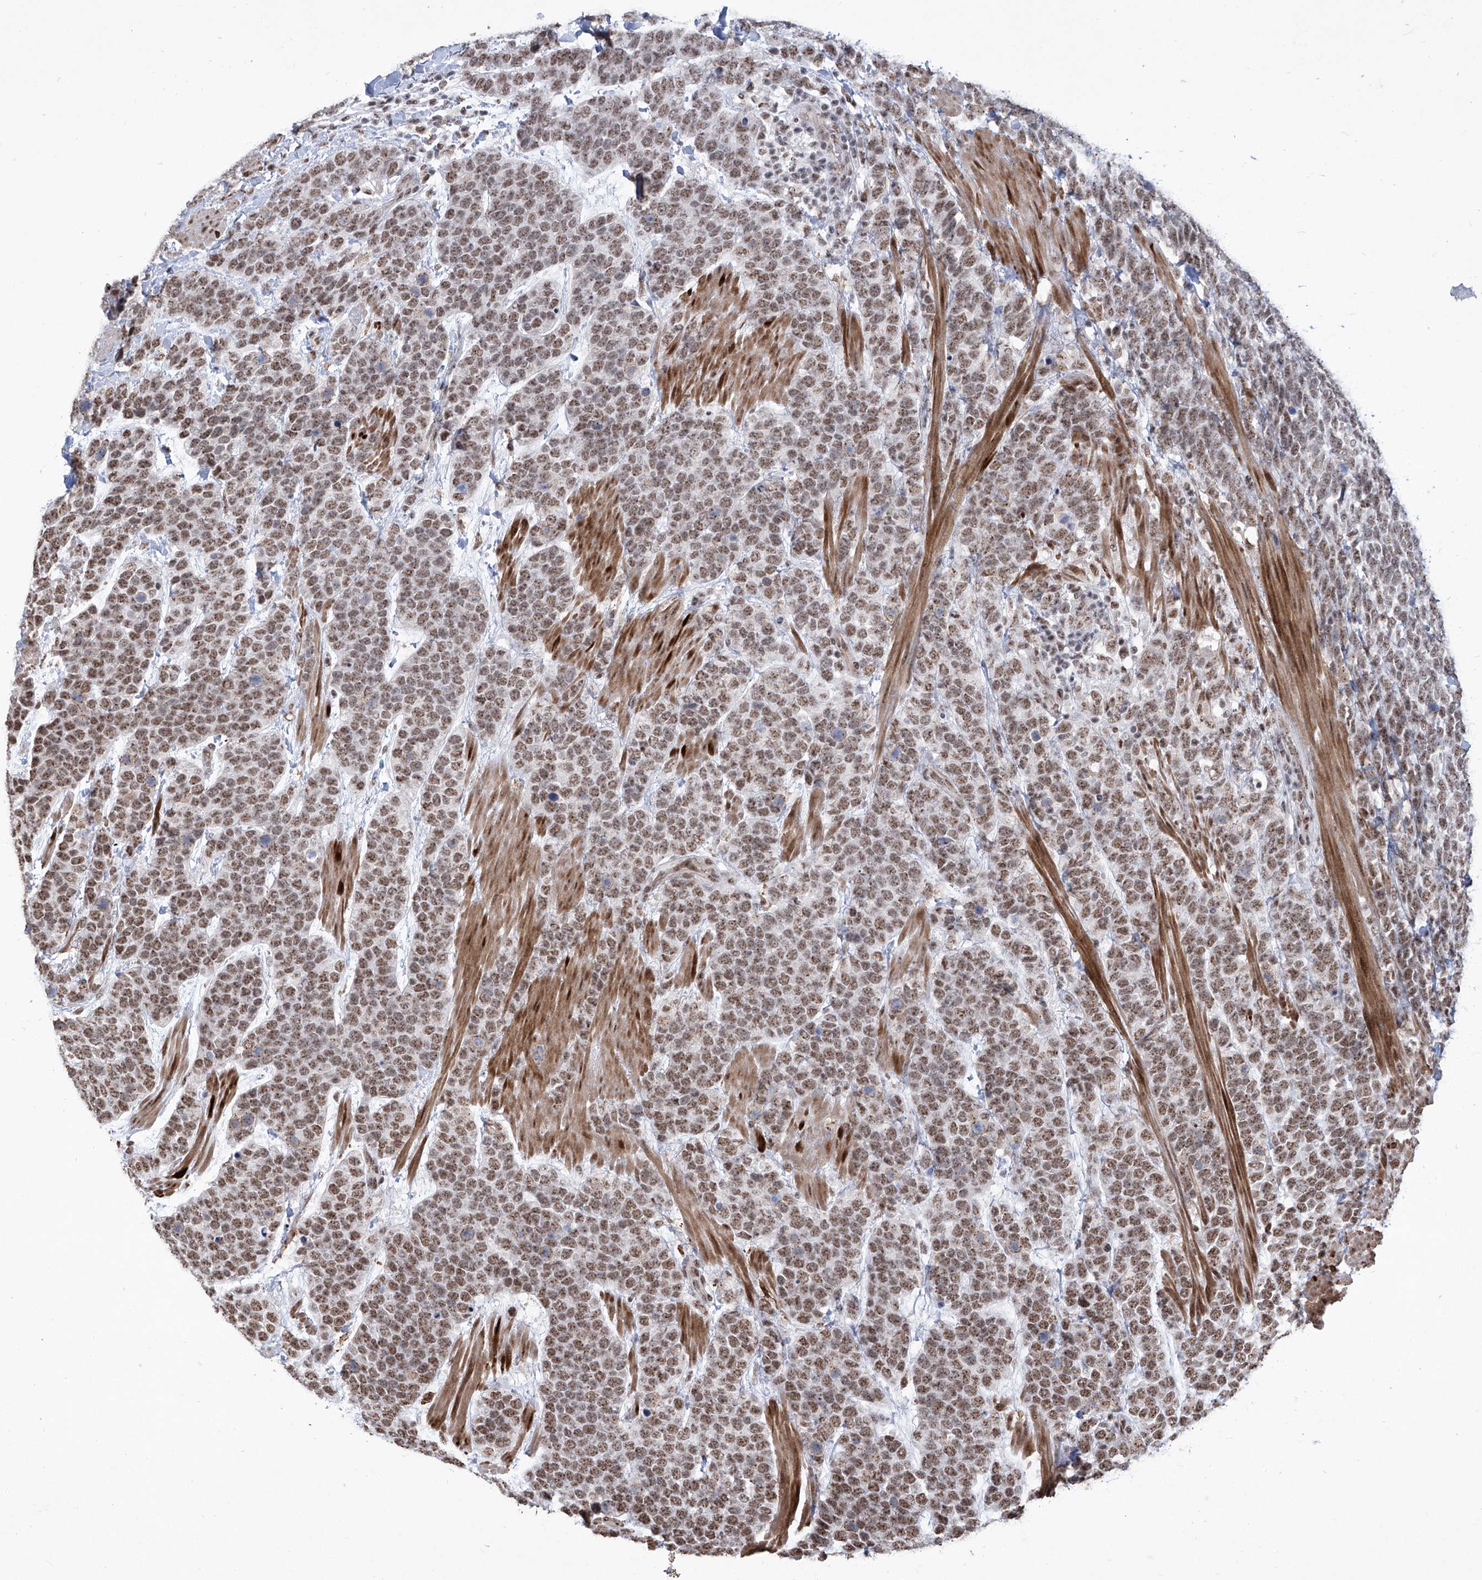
{"staining": {"intensity": "moderate", "quantity": ">75%", "location": "nuclear"}, "tissue": "urothelial cancer", "cell_type": "Tumor cells", "image_type": "cancer", "snomed": [{"axis": "morphology", "description": "Urothelial carcinoma, High grade"}, {"axis": "topography", "description": "Urinary bladder"}], "caption": "A brown stain shows moderate nuclear expression of a protein in human urothelial cancer tumor cells. (DAB (3,3'-diaminobenzidine) IHC, brown staining for protein, blue staining for nuclei).", "gene": "FBXL4", "patient": {"sex": "female", "age": 82}}